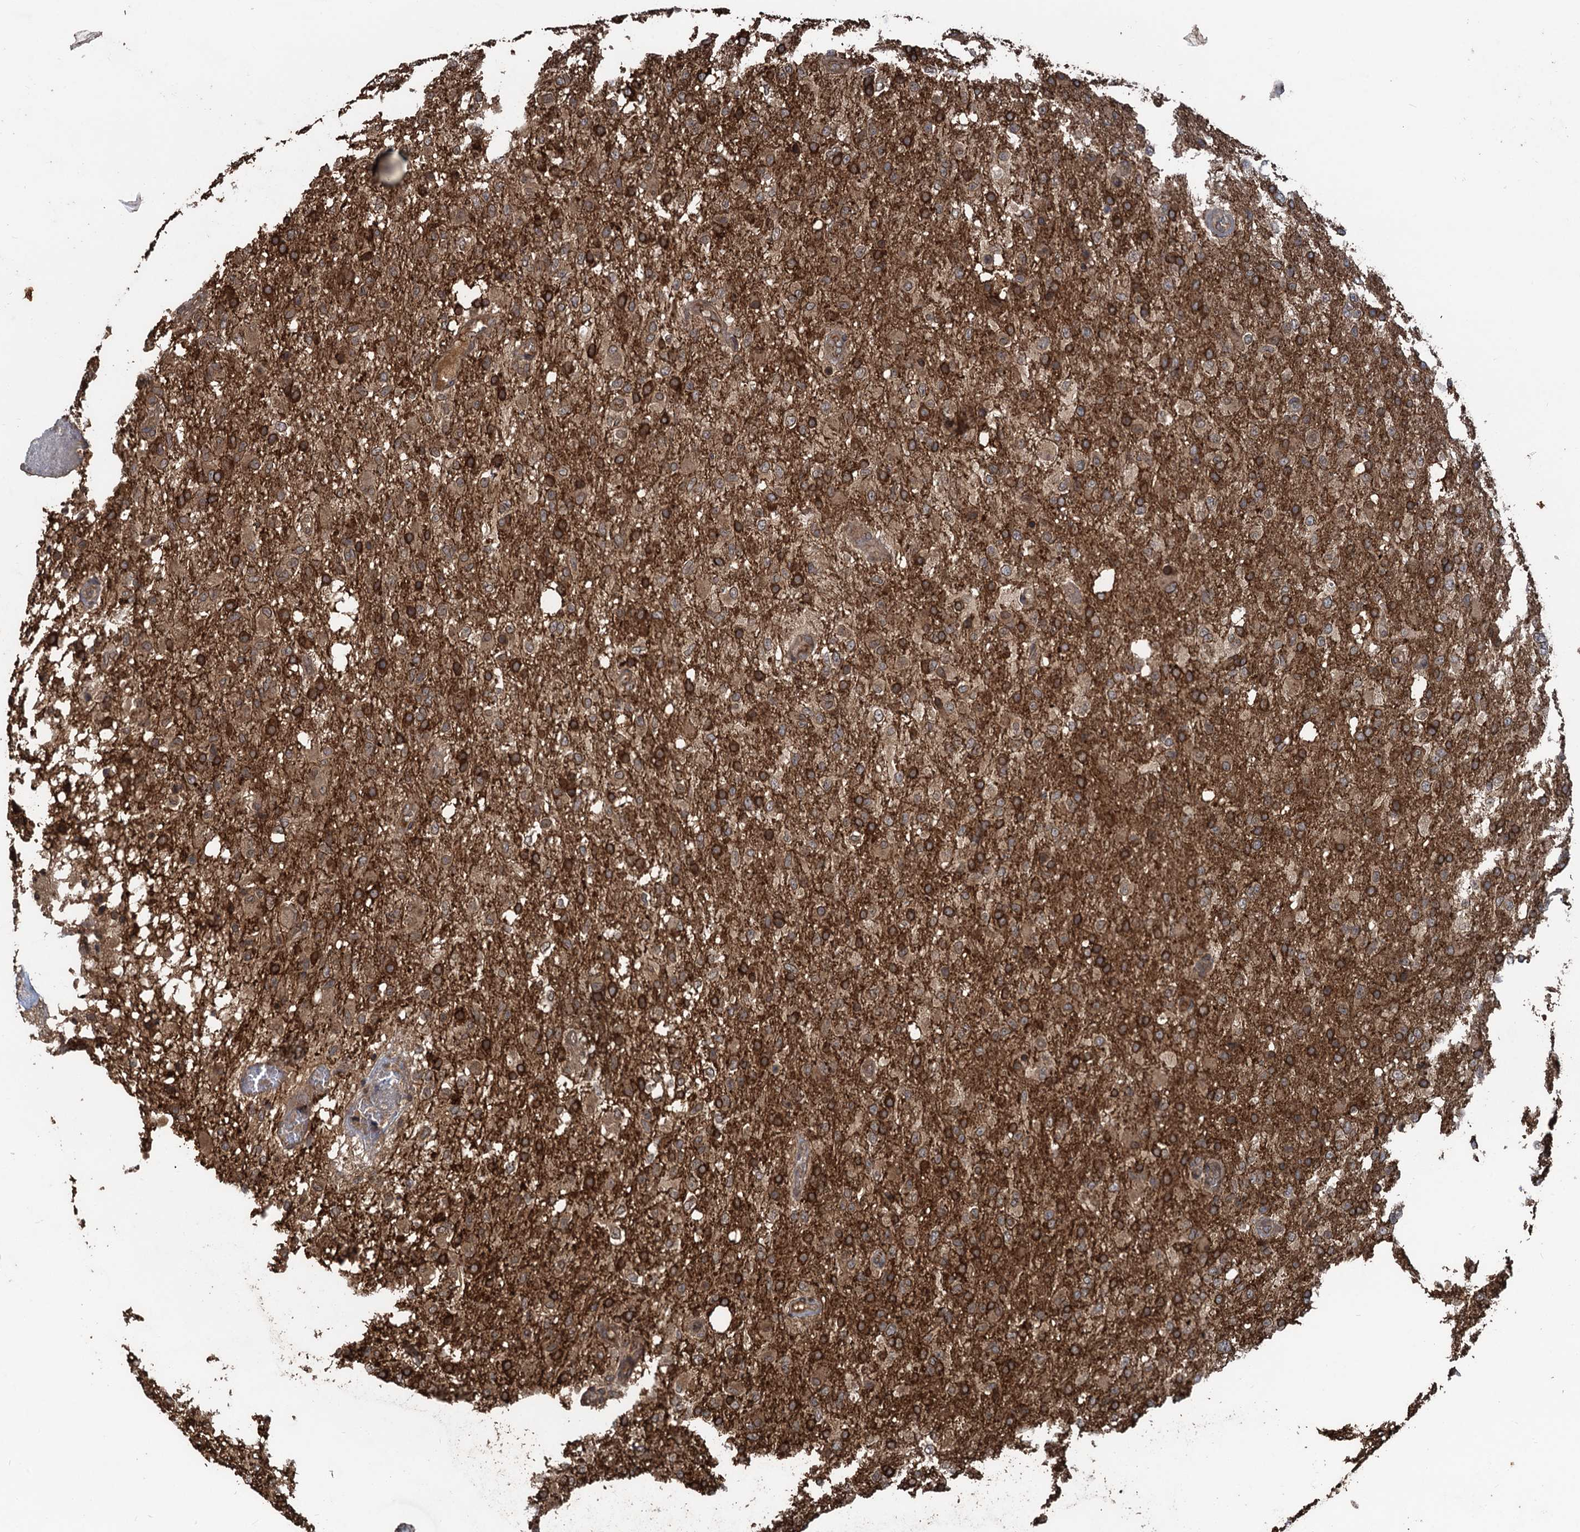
{"staining": {"intensity": "strong", "quantity": ">75%", "location": "cytoplasmic/membranous"}, "tissue": "glioma", "cell_type": "Tumor cells", "image_type": "cancer", "snomed": [{"axis": "morphology", "description": "Glioma, malignant, High grade"}, {"axis": "topography", "description": "Brain"}], "caption": "IHC histopathology image of human high-grade glioma (malignant) stained for a protein (brown), which displays high levels of strong cytoplasmic/membranous positivity in about >75% of tumor cells.", "gene": "GLE1", "patient": {"sex": "female", "age": 74}}